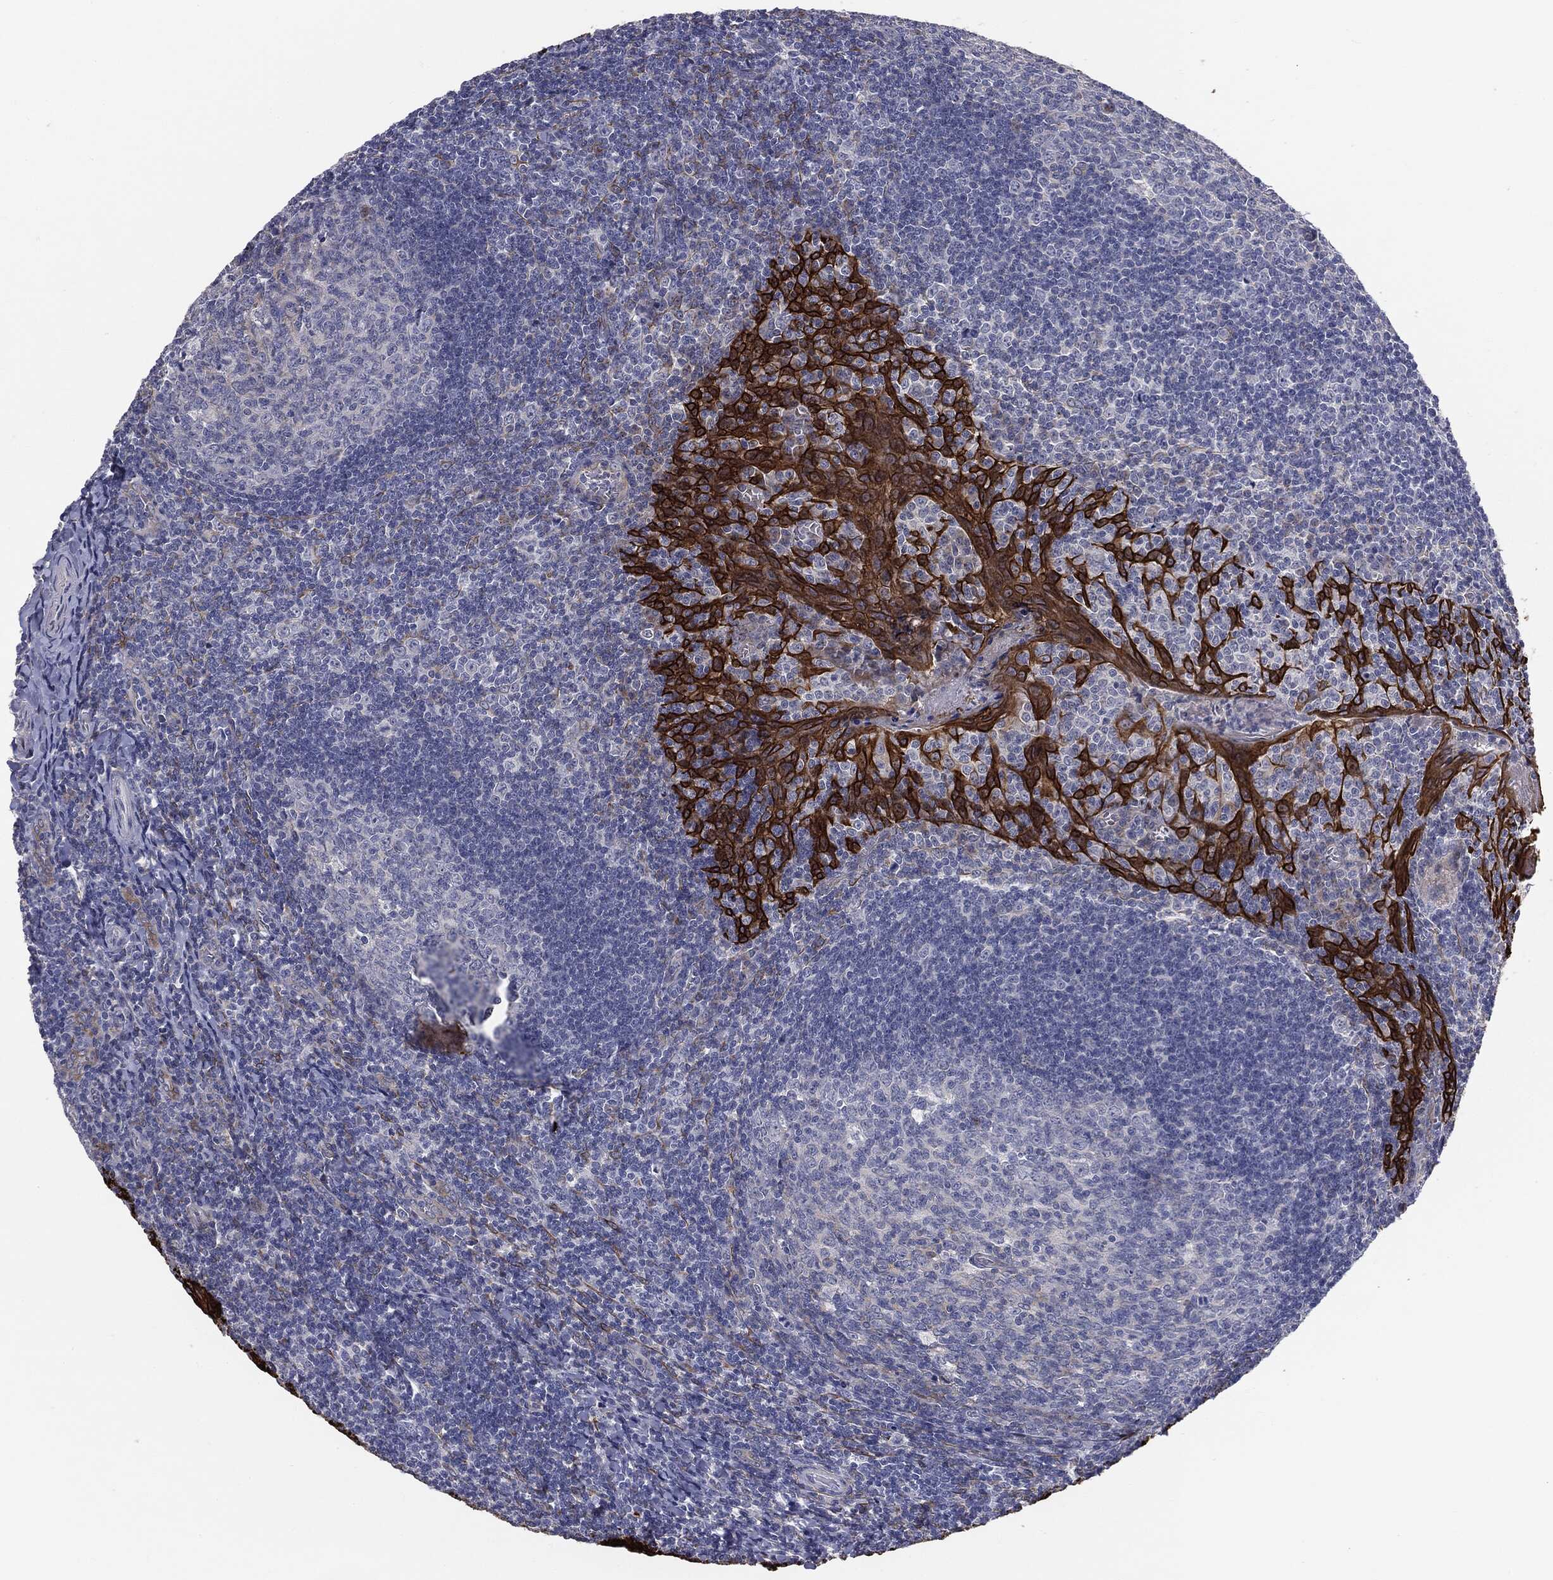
{"staining": {"intensity": "negative", "quantity": "none", "location": "none"}, "tissue": "tonsil", "cell_type": "Germinal center cells", "image_type": "normal", "snomed": [{"axis": "morphology", "description": "Normal tissue, NOS"}, {"axis": "topography", "description": "Tonsil"}], "caption": "An immunohistochemistry image of benign tonsil is shown. There is no staining in germinal center cells of tonsil. (Stains: DAB immunohistochemistry with hematoxylin counter stain, Microscopy: brightfield microscopy at high magnification).", "gene": "KRT5", "patient": {"sex": "male", "age": 20}}